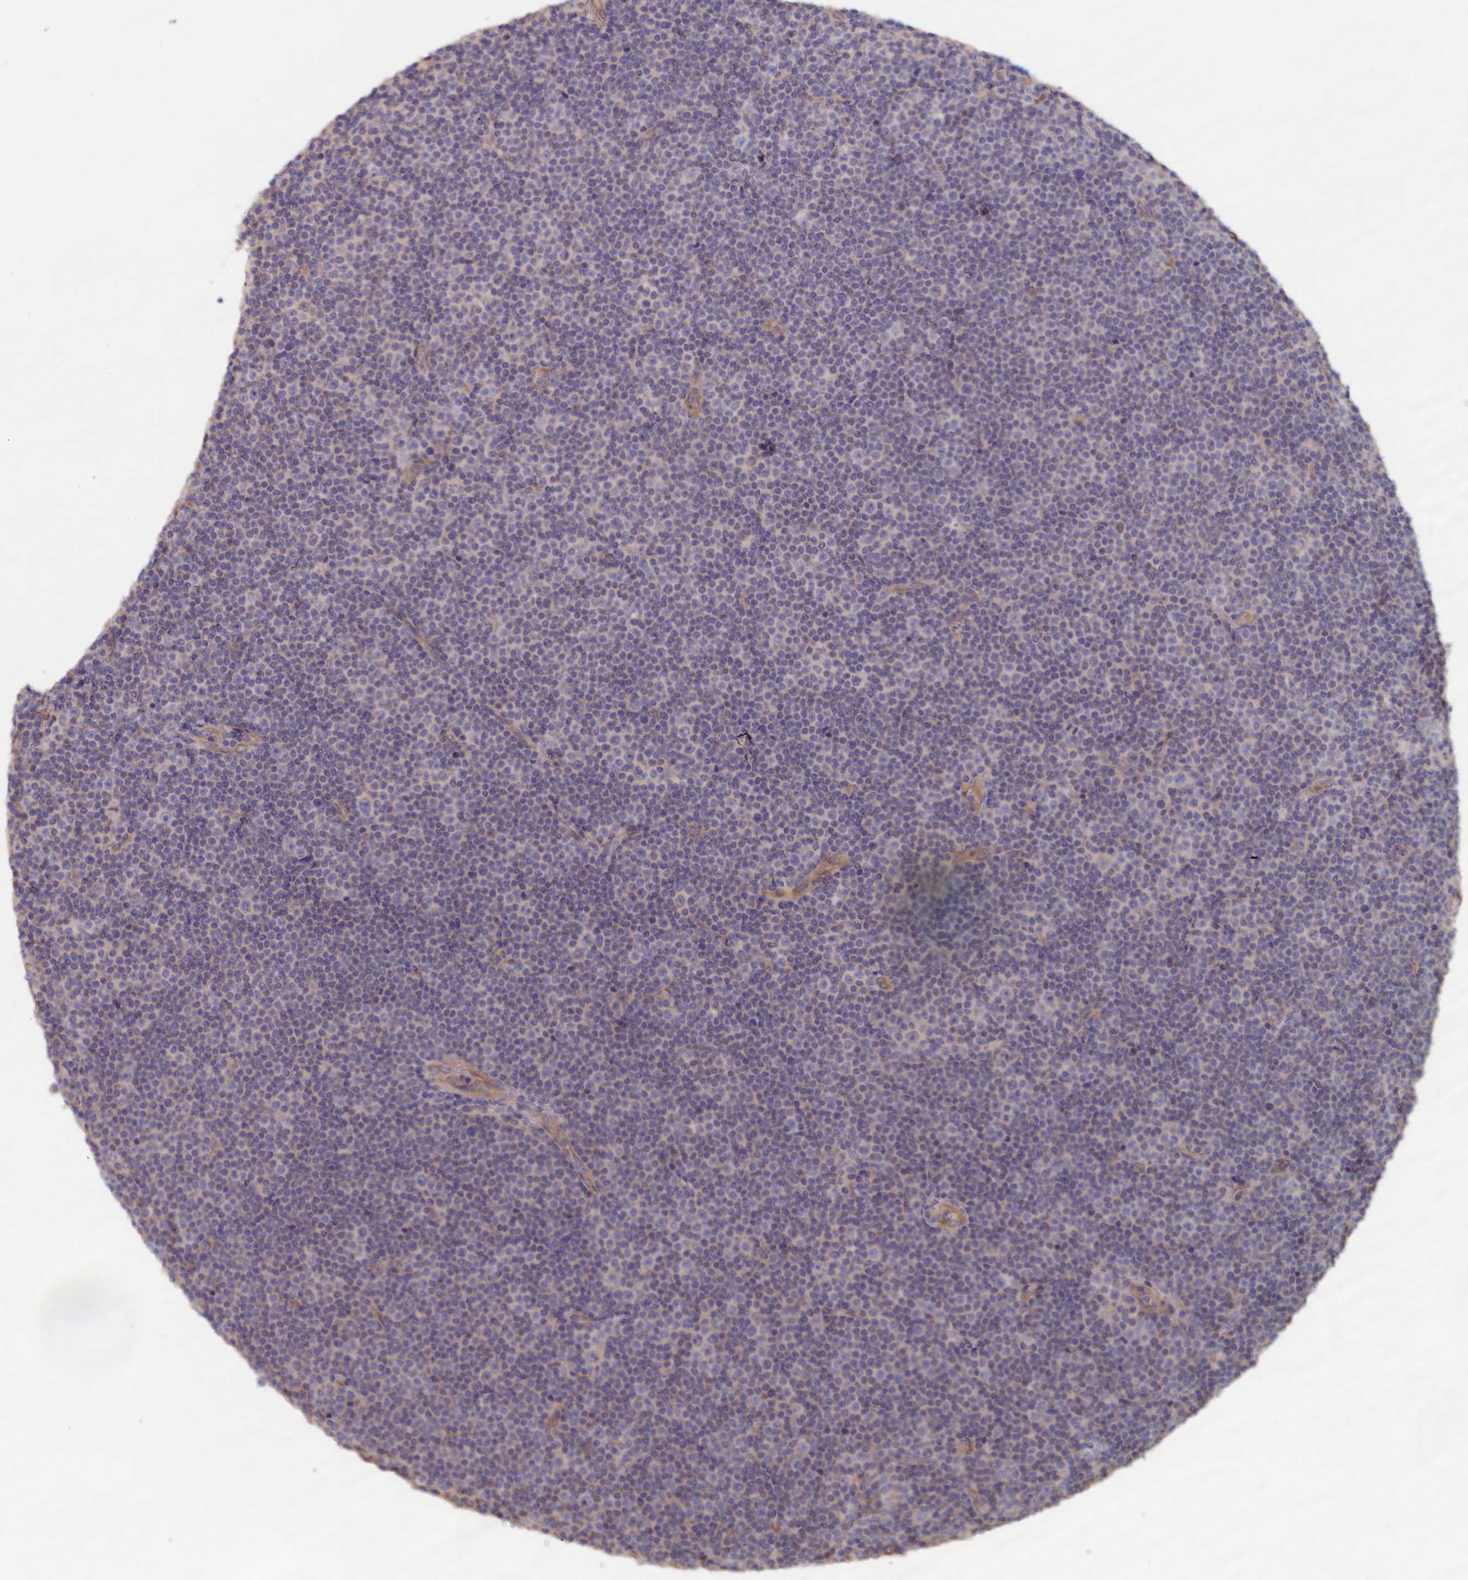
{"staining": {"intensity": "negative", "quantity": "none", "location": "none"}, "tissue": "lymphoma", "cell_type": "Tumor cells", "image_type": "cancer", "snomed": [{"axis": "morphology", "description": "Malignant lymphoma, non-Hodgkin's type, Low grade"}, {"axis": "topography", "description": "Lymph node"}], "caption": "Immunohistochemistry of human malignant lymphoma, non-Hodgkin's type (low-grade) exhibits no staining in tumor cells.", "gene": "ANKRD2", "patient": {"sex": "female", "age": 67}}